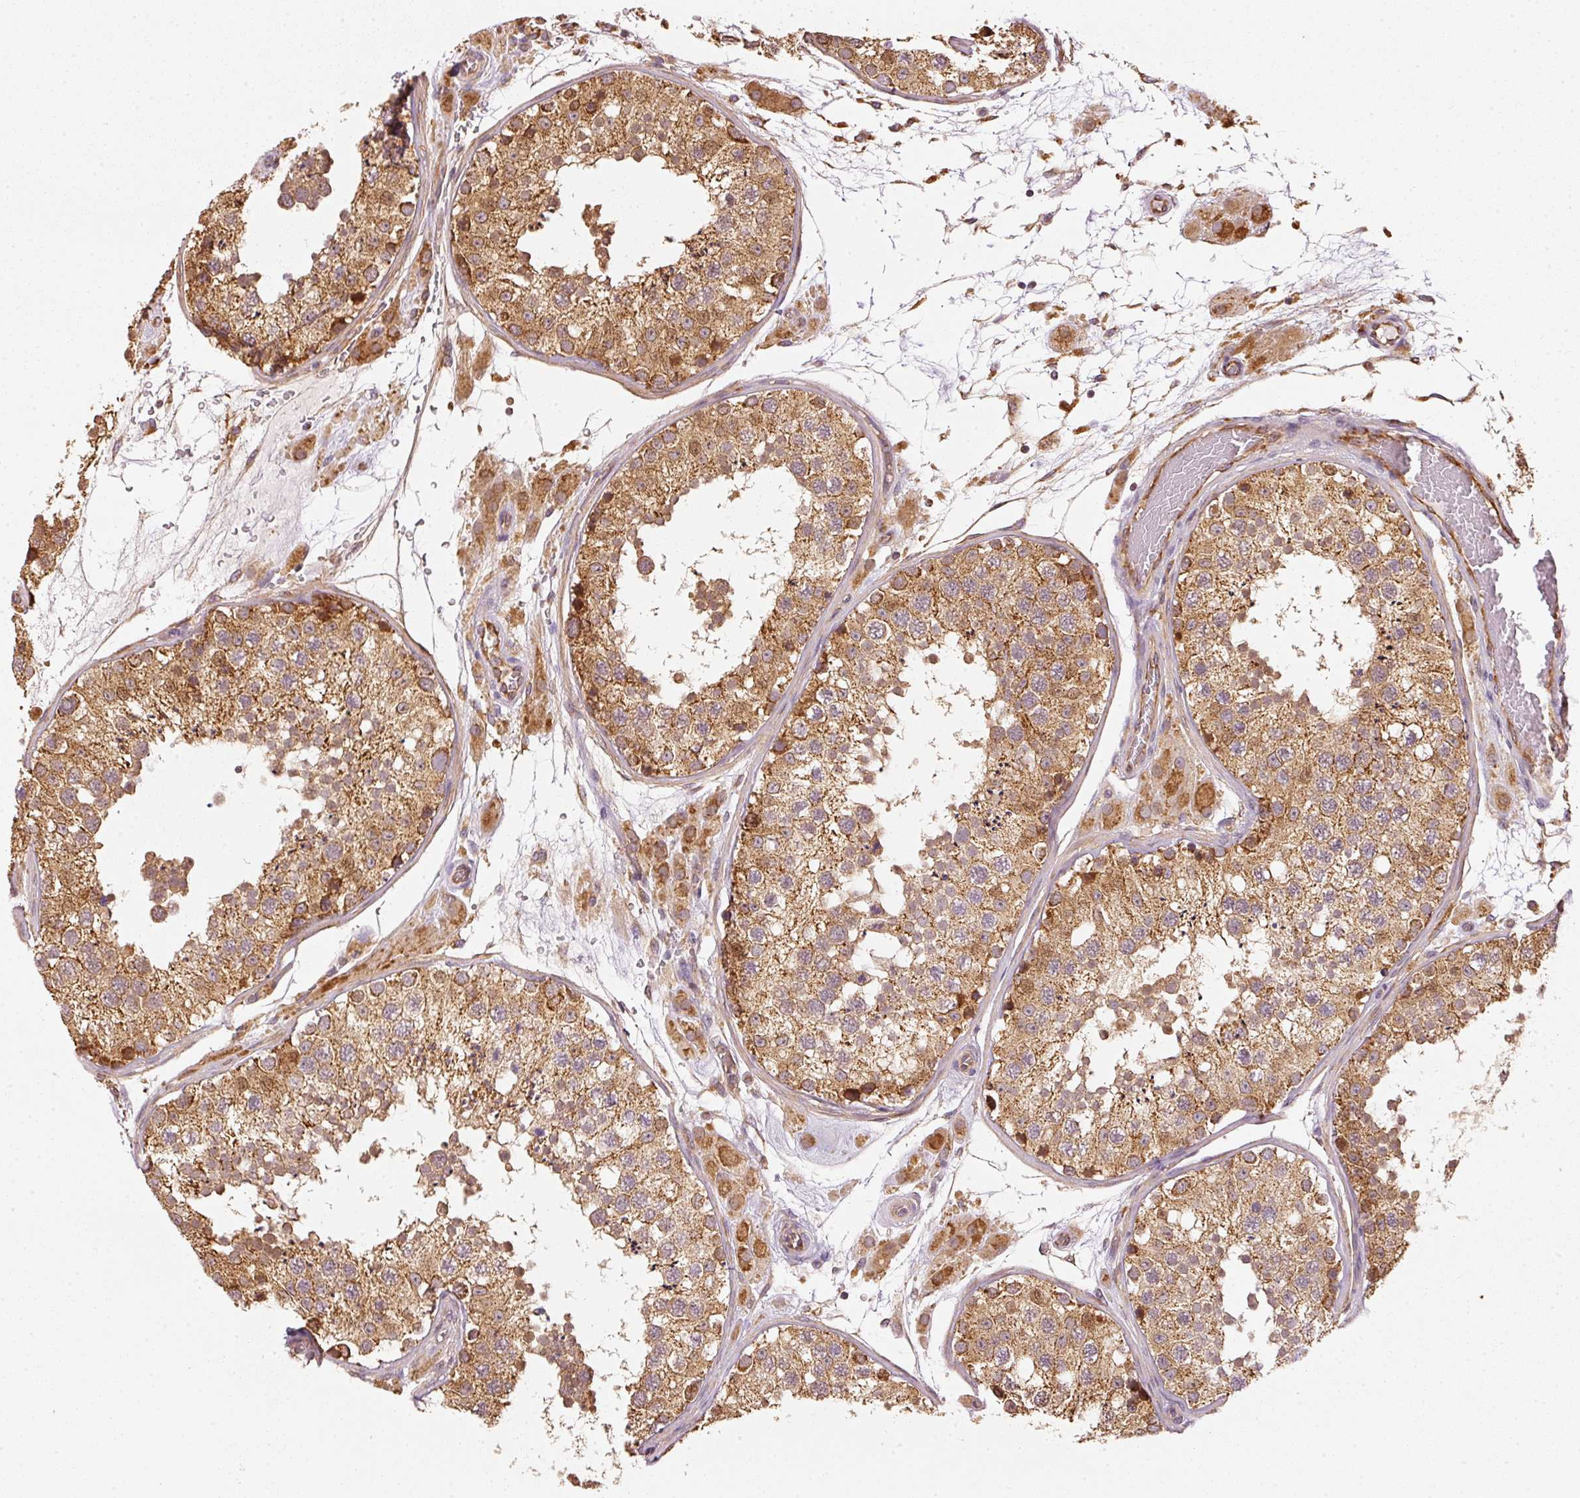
{"staining": {"intensity": "moderate", "quantity": ">75%", "location": "cytoplasmic/membranous"}, "tissue": "testis", "cell_type": "Cells in seminiferous ducts", "image_type": "normal", "snomed": [{"axis": "morphology", "description": "Normal tissue, NOS"}, {"axis": "topography", "description": "Testis"}], "caption": "IHC image of benign human testis stained for a protein (brown), which displays medium levels of moderate cytoplasmic/membranous positivity in about >75% of cells in seminiferous ducts.", "gene": "MTHFD1L", "patient": {"sex": "male", "age": 26}}